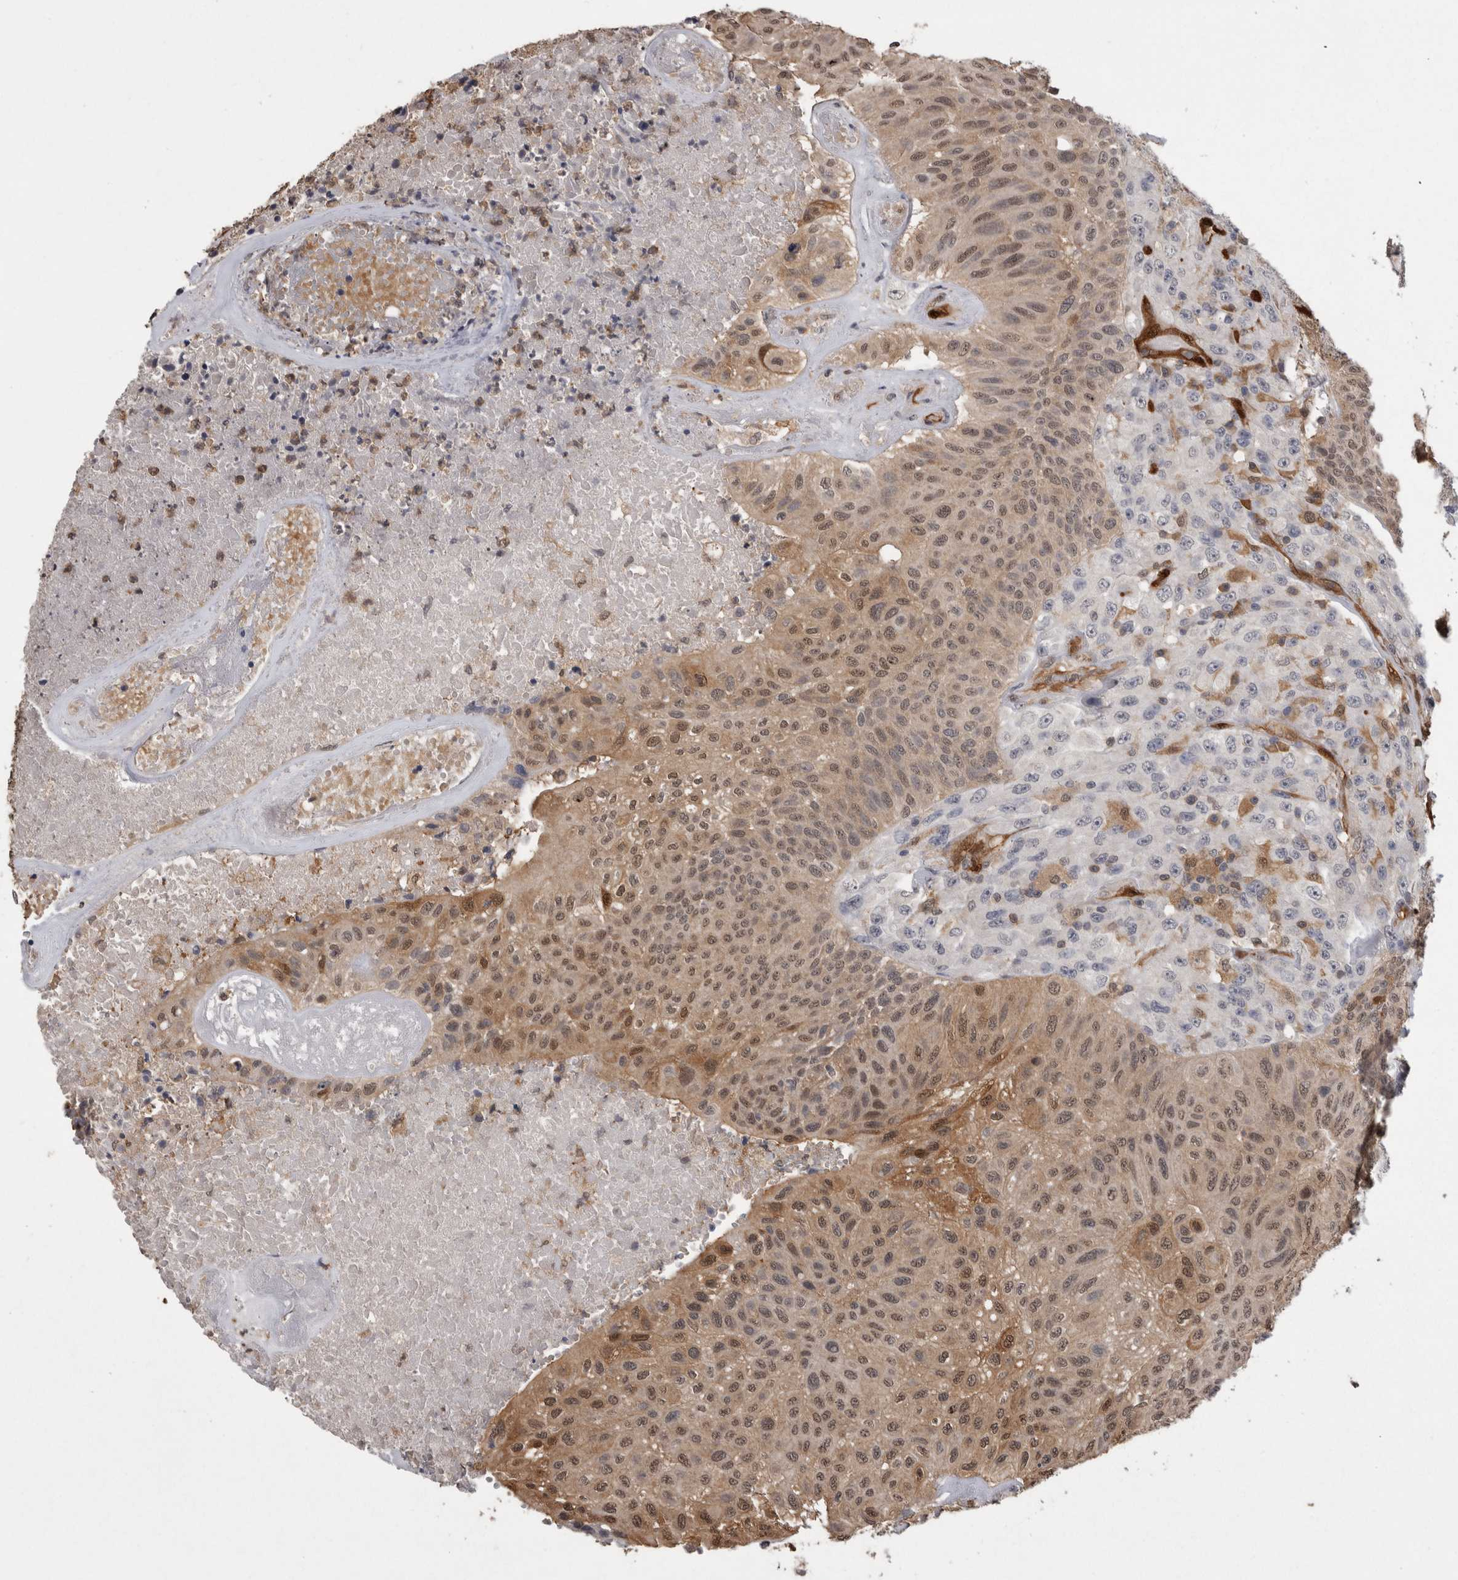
{"staining": {"intensity": "weak", "quantity": ">75%", "location": "cytoplasmic/membranous,nuclear"}, "tissue": "urothelial cancer", "cell_type": "Tumor cells", "image_type": "cancer", "snomed": [{"axis": "morphology", "description": "Urothelial carcinoma, High grade"}, {"axis": "topography", "description": "Urinary bladder"}], "caption": "The immunohistochemical stain labels weak cytoplasmic/membranous and nuclear positivity in tumor cells of high-grade urothelial carcinoma tissue. (DAB (3,3'-diaminobenzidine) IHC with brightfield microscopy, high magnification).", "gene": "LXN", "patient": {"sex": "male", "age": 66}}